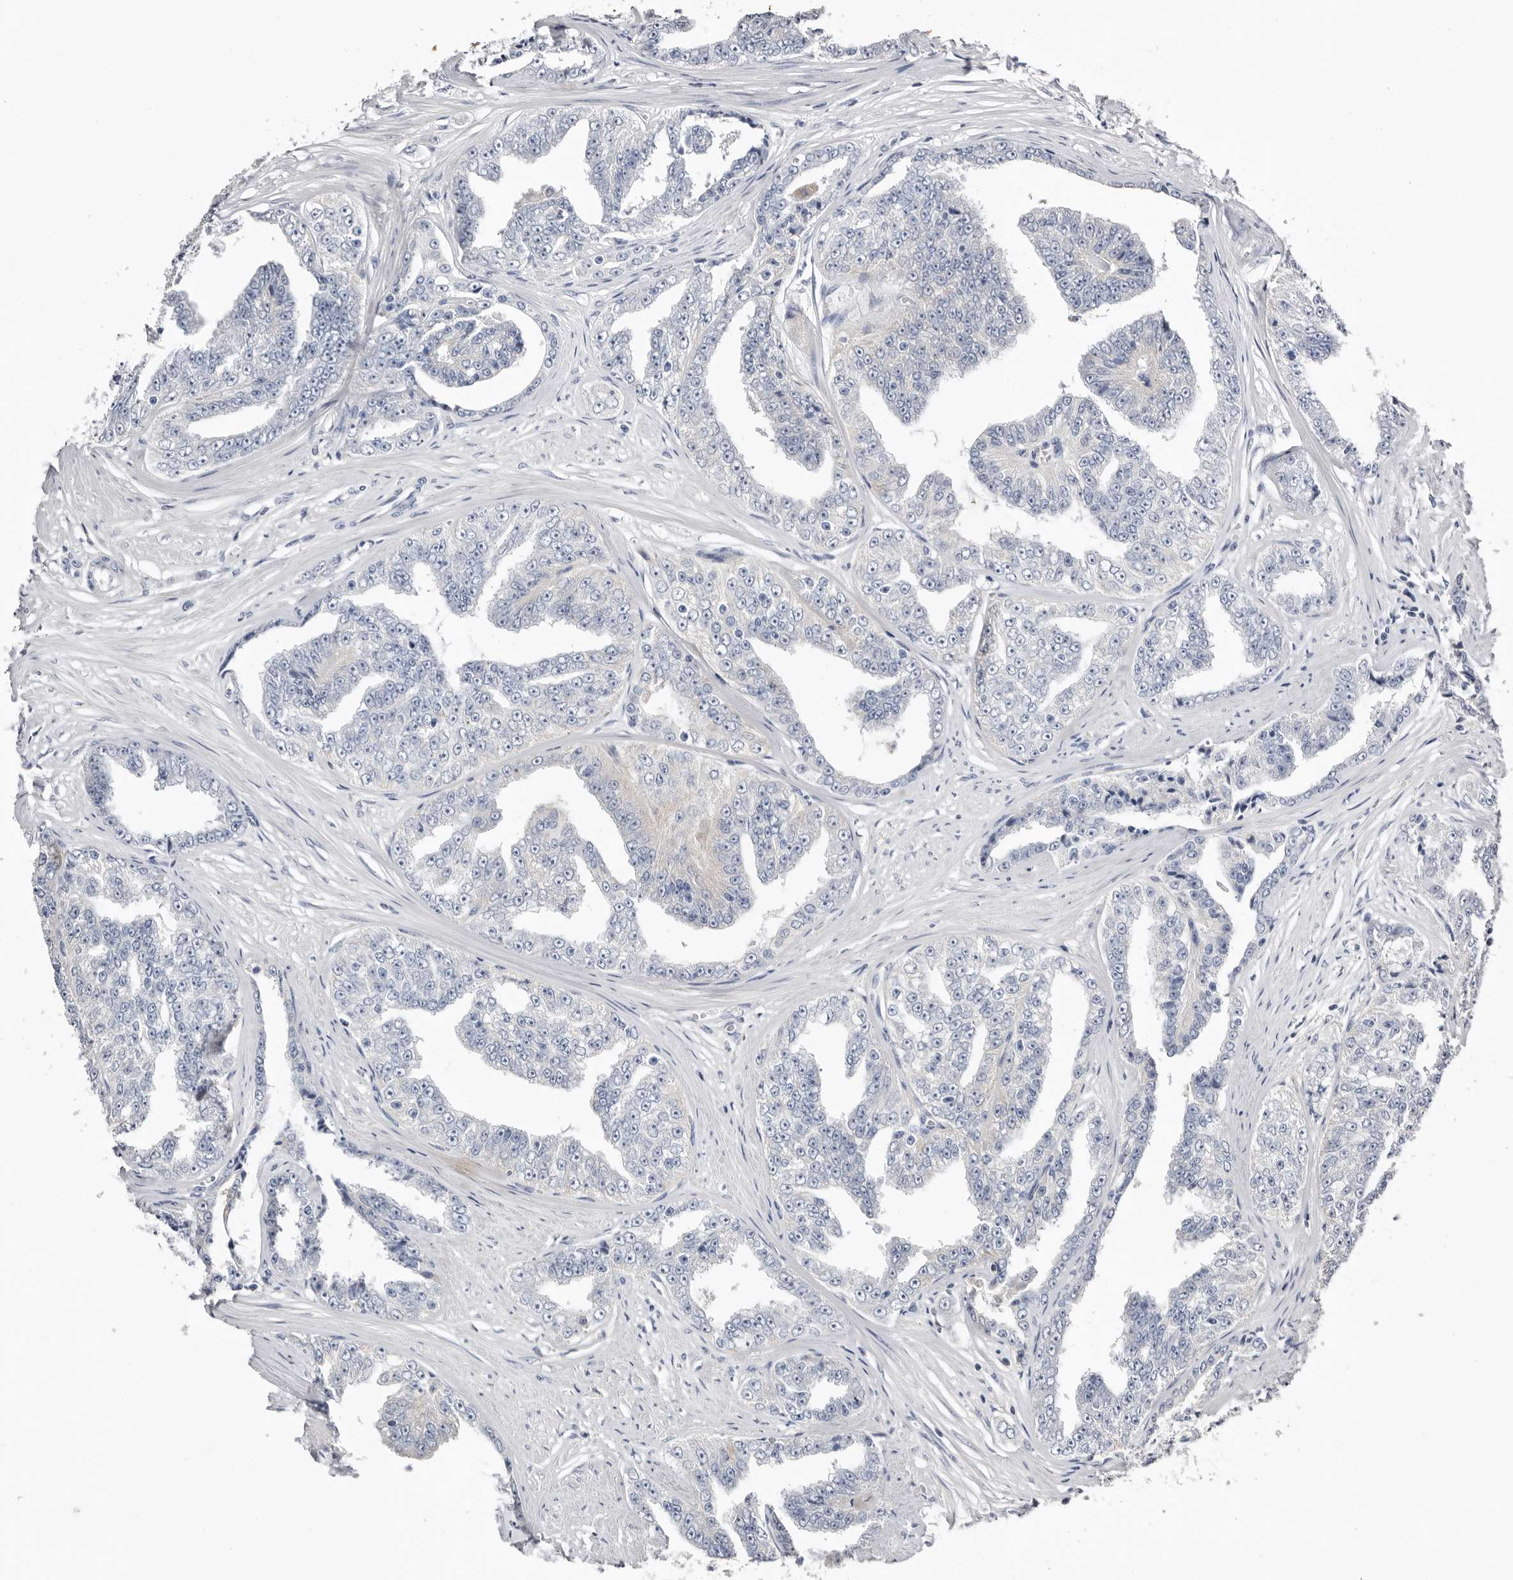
{"staining": {"intensity": "negative", "quantity": "none", "location": "none"}, "tissue": "prostate cancer", "cell_type": "Tumor cells", "image_type": "cancer", "snomed": [{"axis": "morphology", "description": "Adenocarcinoma, High grade"}, {"axis": "topography", "description": "Prostate"}], "caption": "This is an IHC photomicrograph of human prostate cancer. There is no expression in tumor cells.", "gene": "S100A14", "patient": {"sex": "male", "age": 71}}